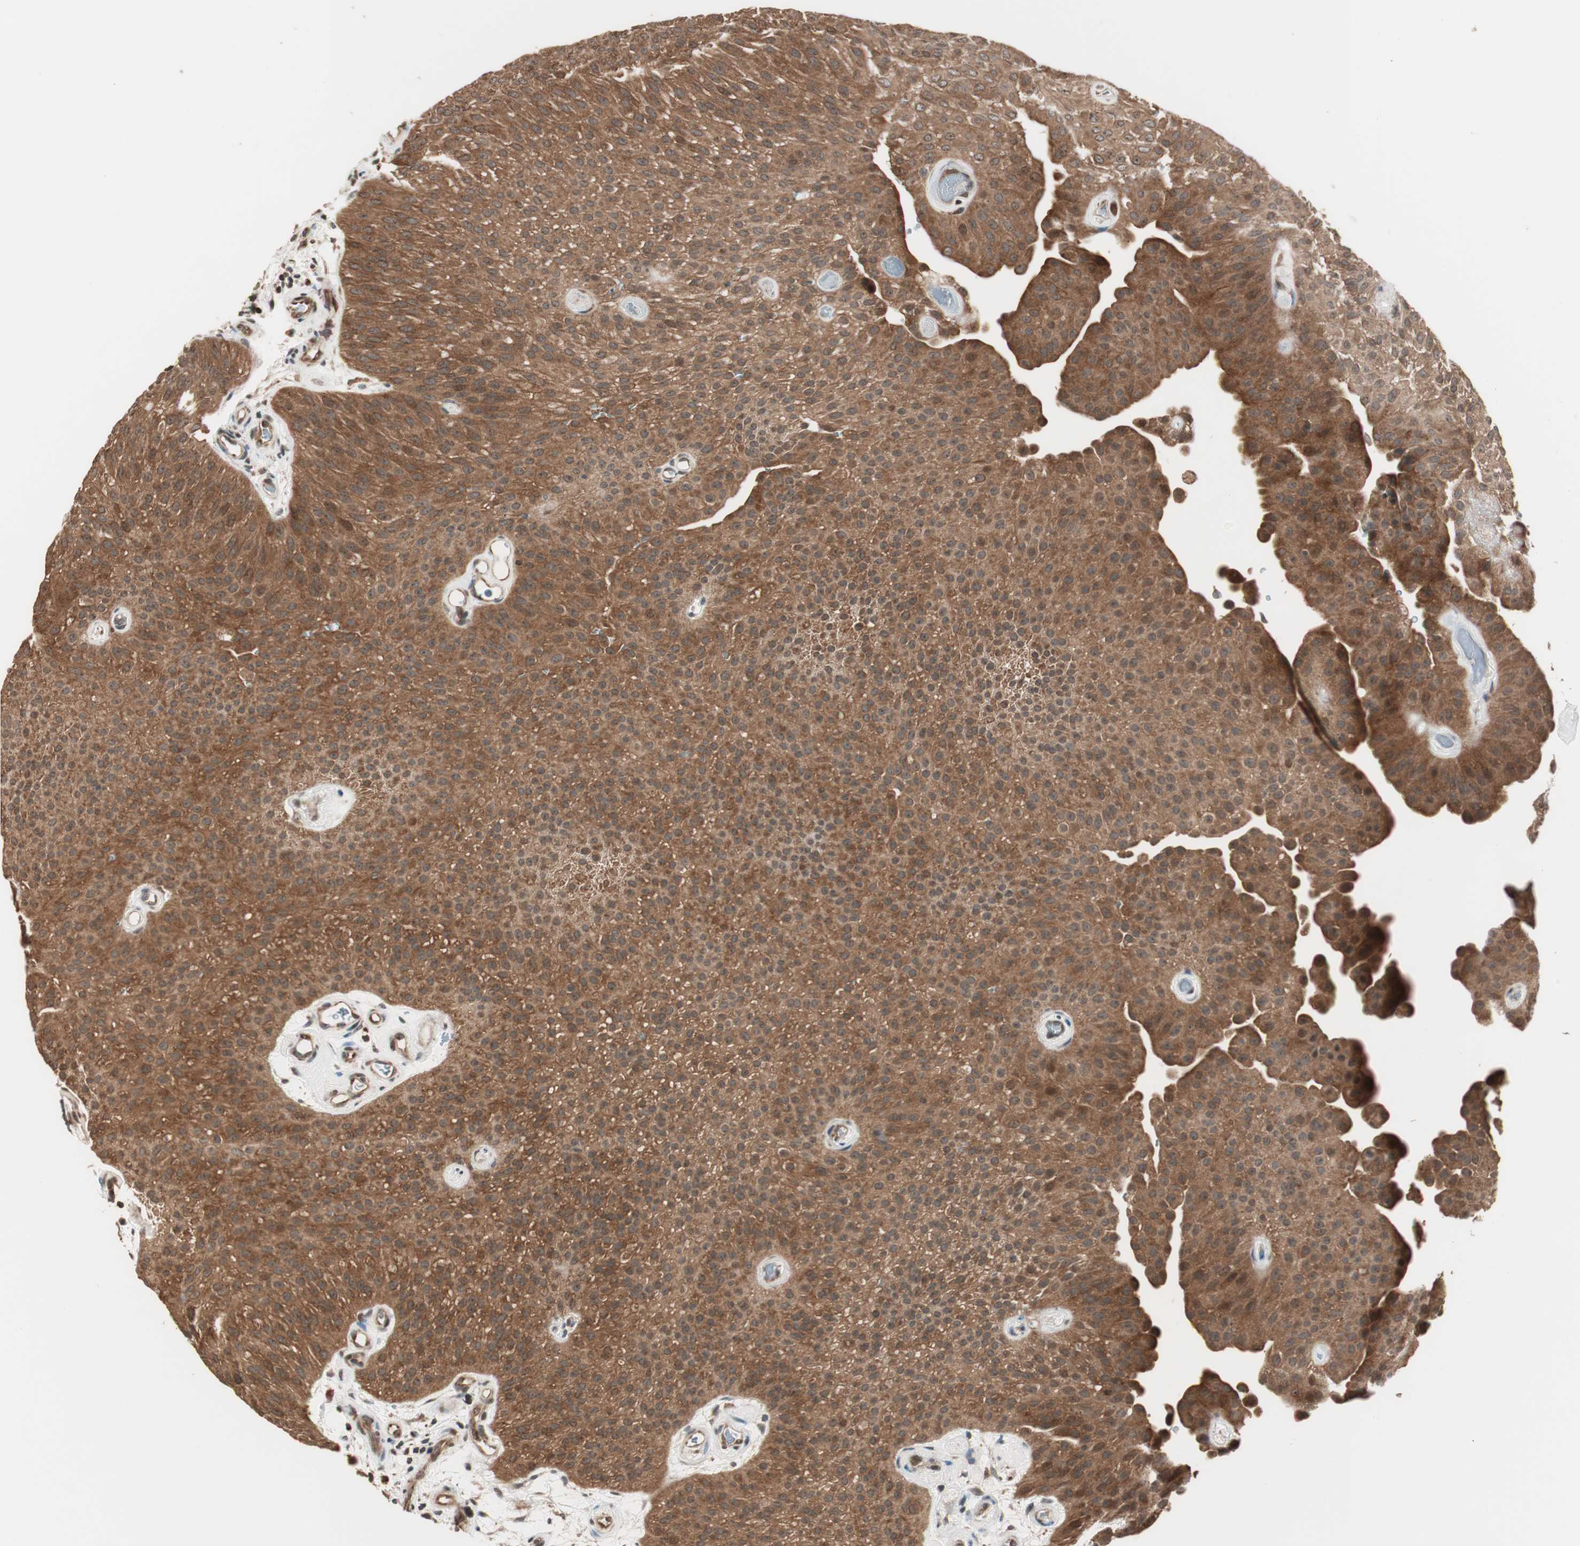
{"staining": {"intensity": "strong", "quantity": ">75%", "location": "cytoplasmic/membranous"}, "tissue": "urothelial cancer", "cell_type": "Tumor cells", "image_type": "cancer", "snomed": [{"axis": "morphology", "description": "Urothelial carcinoma, Low grade"}, {"axis": "topography", "description": "Urinary bladder"}], "caption": "Urothelial cancer was stained to show a protein in brown. There is high levels of strong cytoplasmic/membranous positivity in about >75% of tumor cells. Nuclei are stained in blue.", "gene": "FBXO5", "patient": {"sex": "female", "age": 60}}